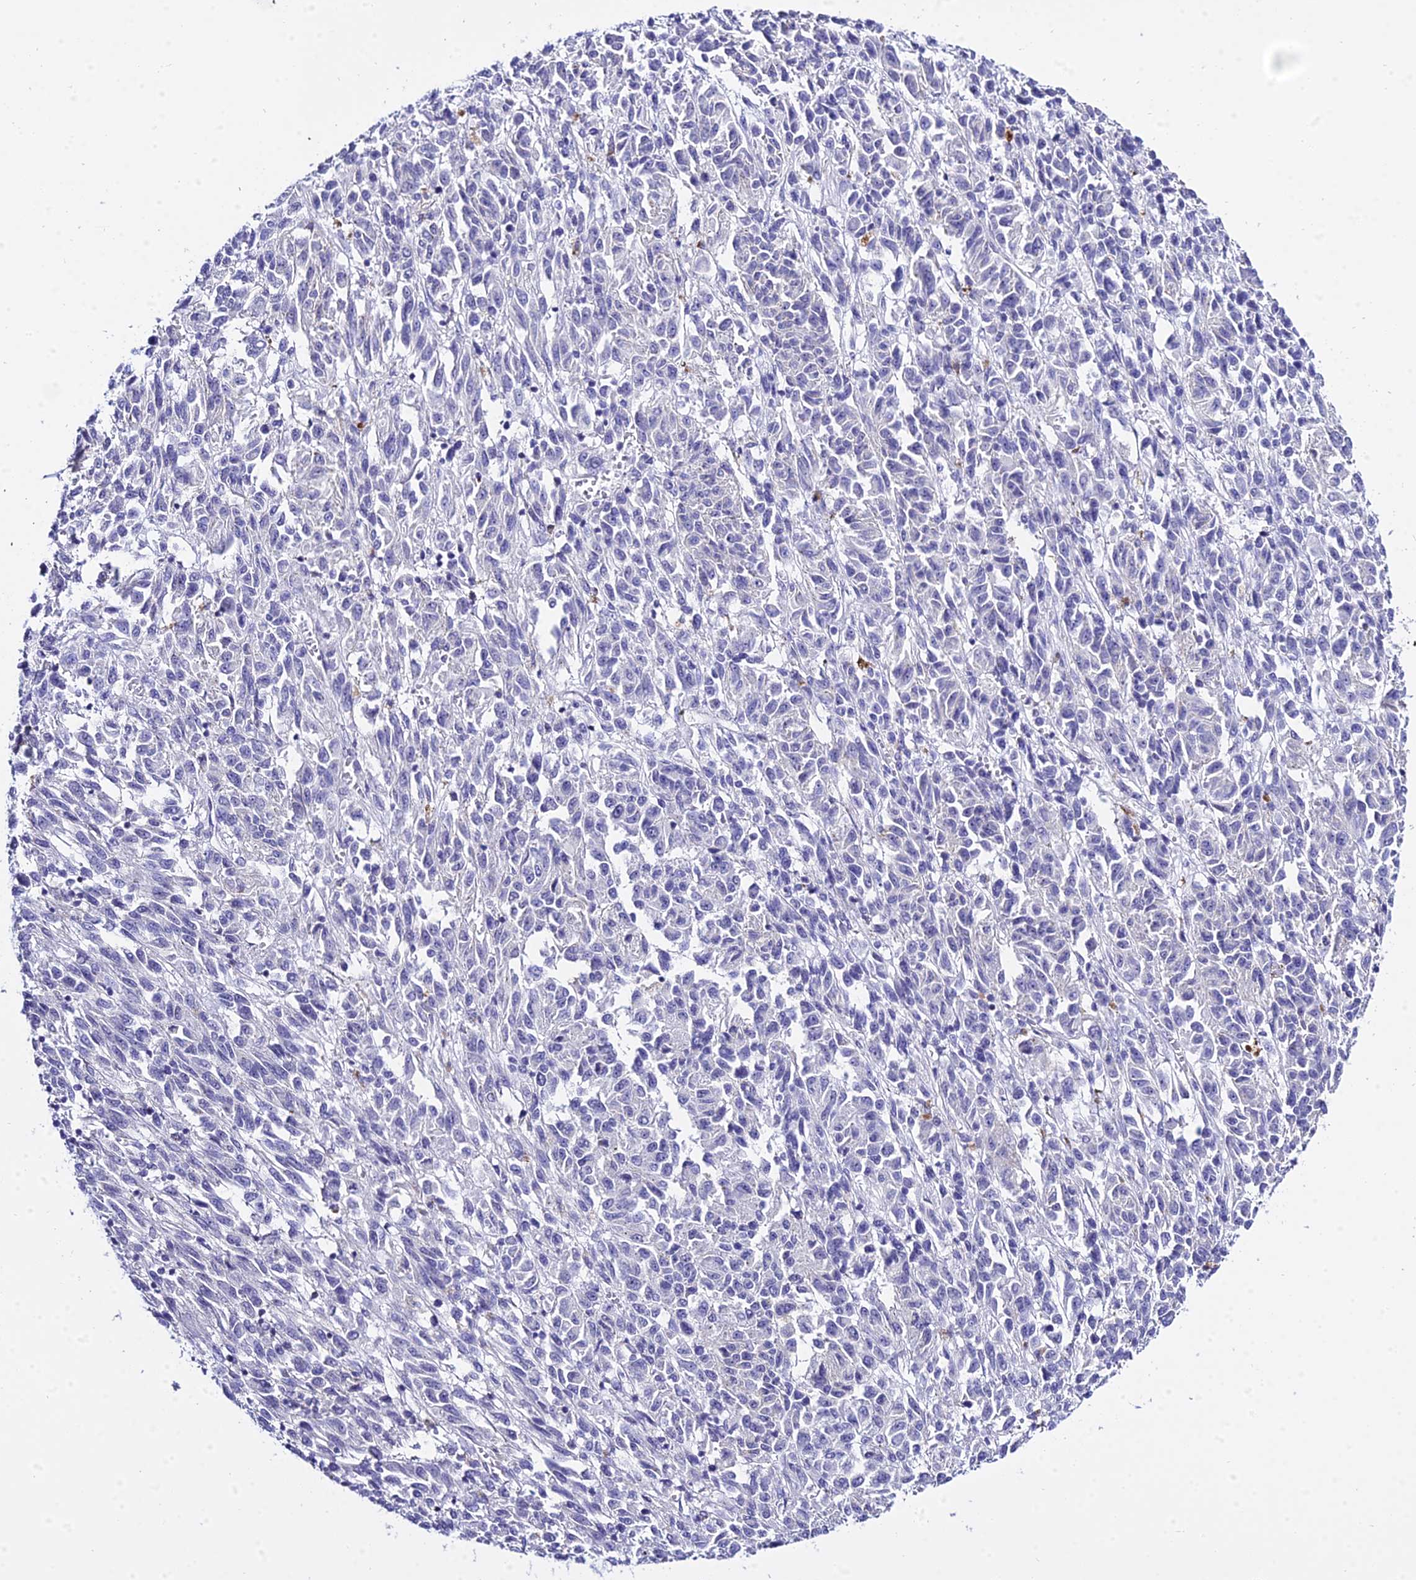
{"staining": {"intensity": "negative", "quantity": "none", "location": "none"}, "tissue": "melanoma", "cell_type": "Tumor cells", "image_type": "cancer", "snomed": [{"axis": "morphology", "description": "Malignant melanoma, Metastatic site"}, {"axis": "topography", "description": "Lung"}], "caption": "Tumor cells are negative for brown protein staining in melanoma. (DAB (3,3'-diaminobenzidine) immunohistochemistry (IHC), high magnification).", "gene": "ZNF628", "patient": {"sex": "male", "age": 64}}